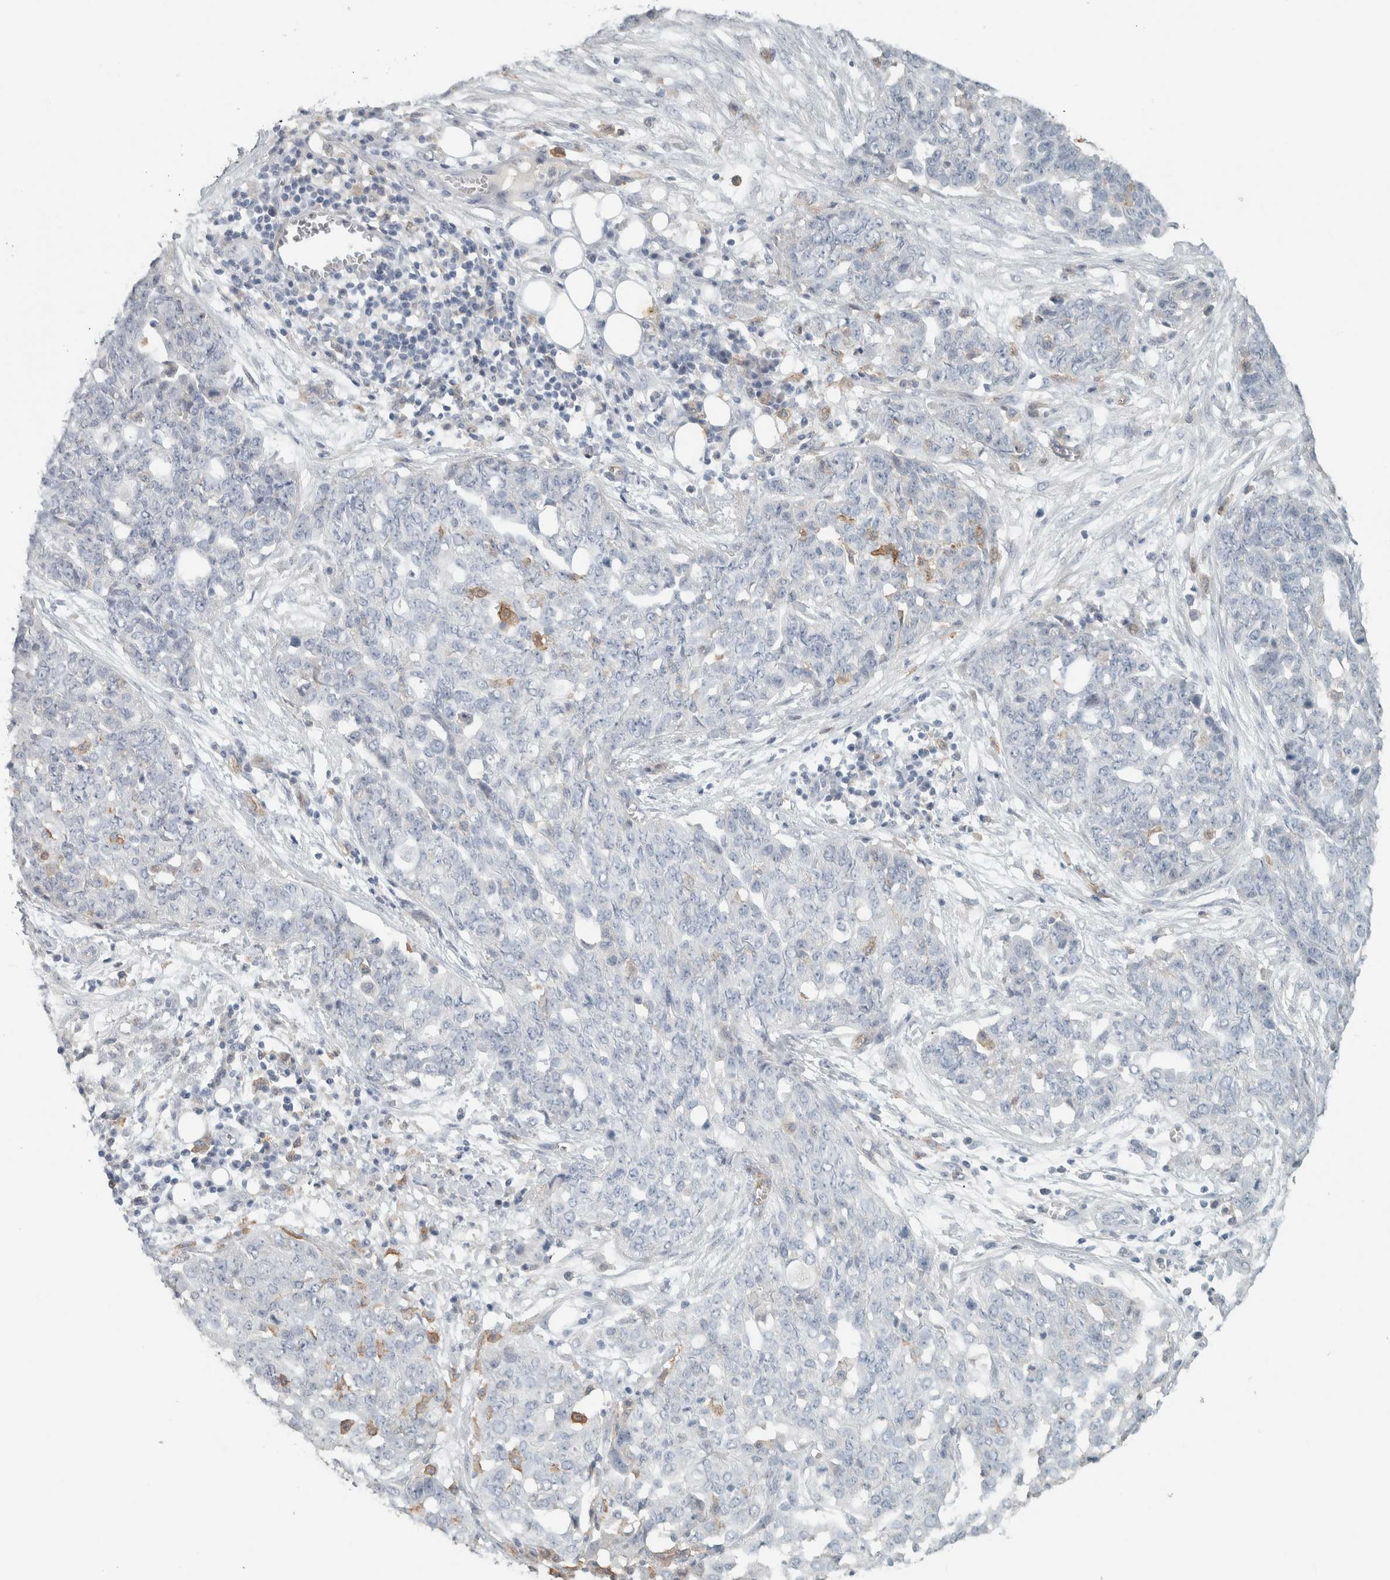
{"staining": {"intensity": "negative", "quantity": "none", "location": "none"}, "tissue": "ovarian cancer", "cell_type": "Tumor cells", "image_type": "cancer", "snomed": [{"axis": "morphology", "description": "Cystadenocarcinoma, serous, NOS"}, {"axis": "topography", "description": "Soft tissue"}, {"axis": "topography", "description": "Ovary"}], "caption": "Ovarian cancer was stained to show a protein in brown. There is no significant expression in tumor cells.", "gene": "SCIN", "patient": {"sex": "female", "age": 57}}